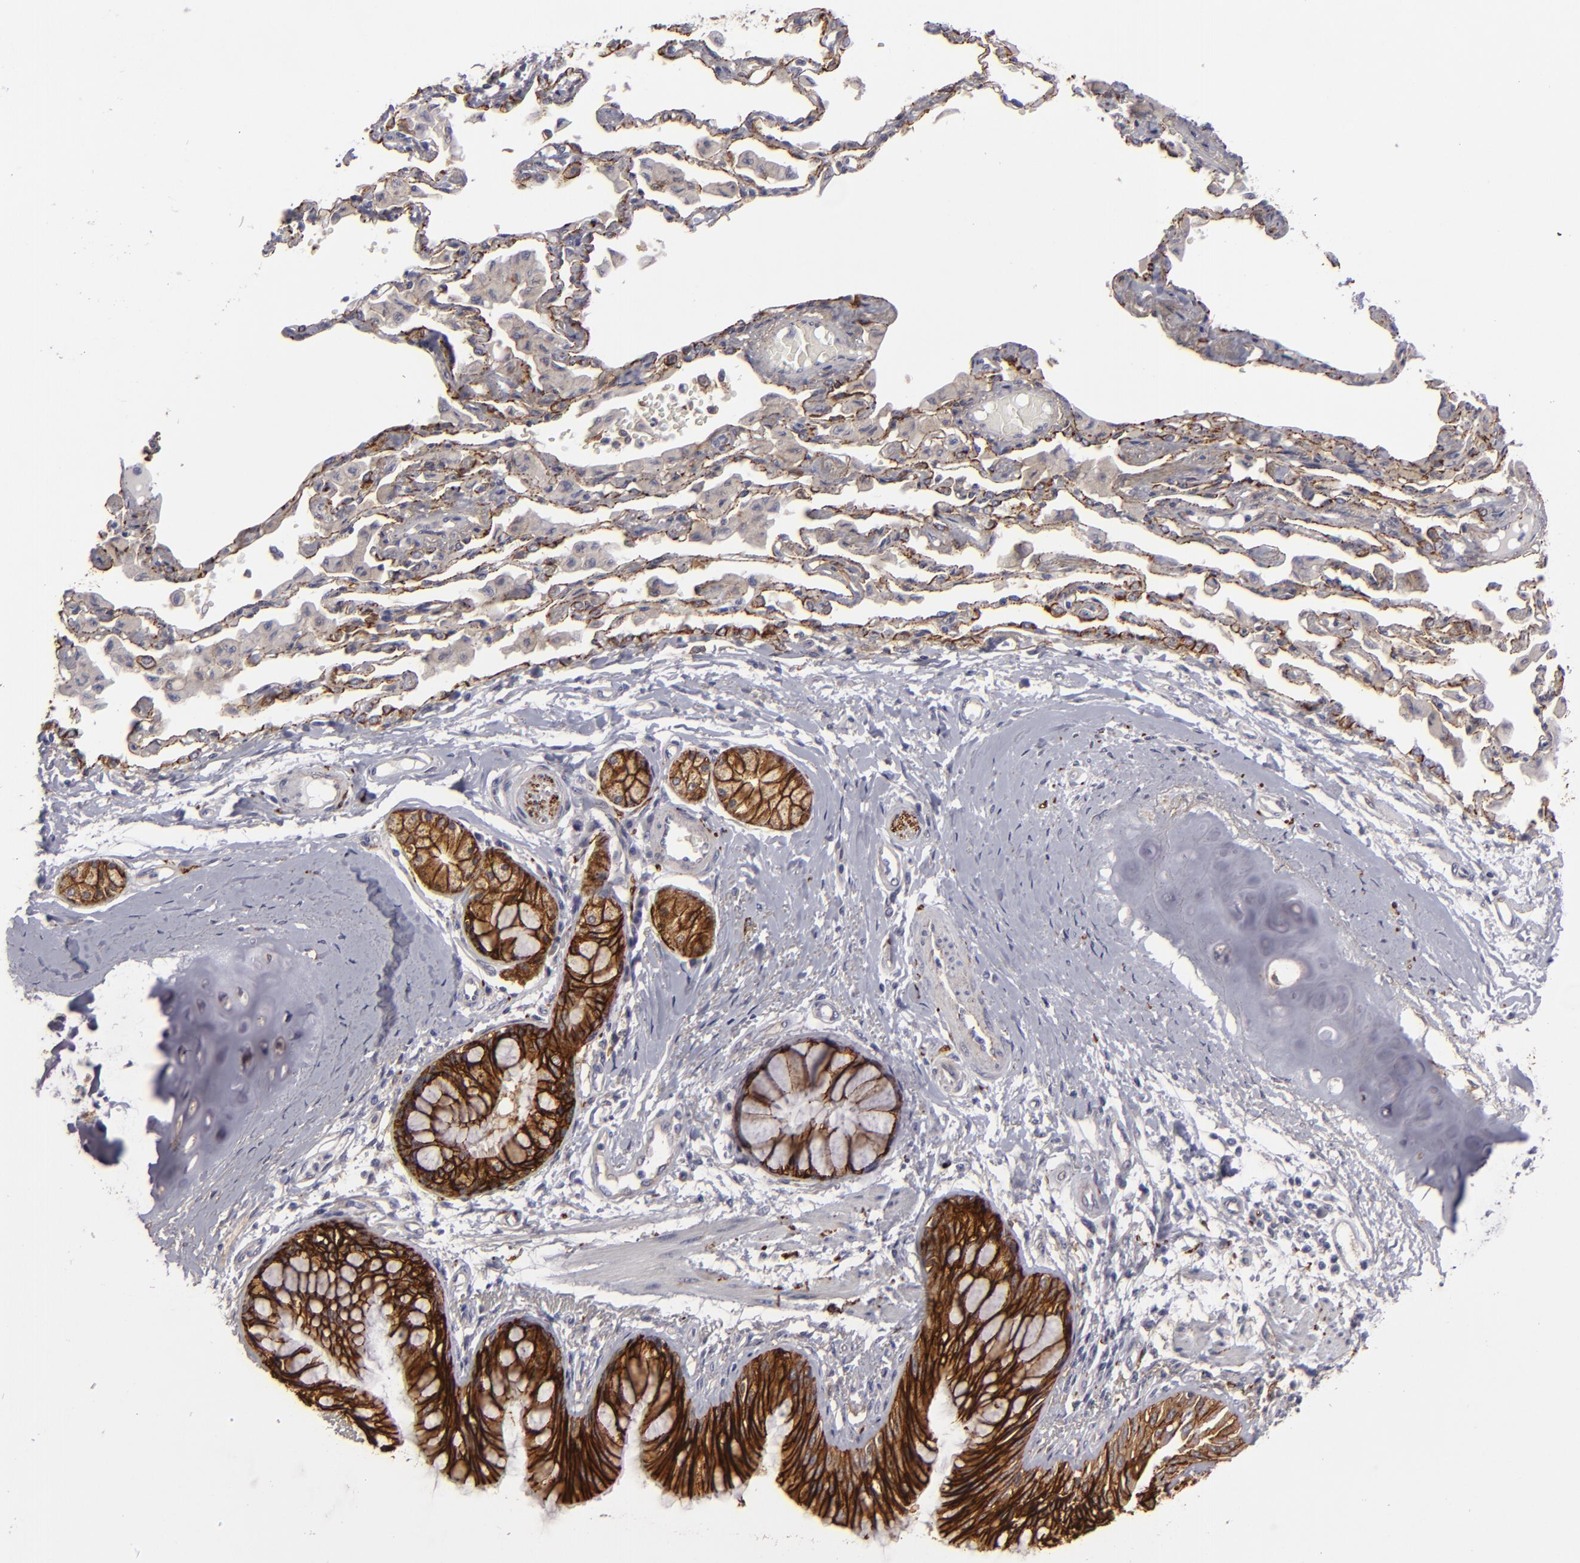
{"staining": {"intensity": "strong", "quantity": ">75%", "location": "cytoplasmic/membranous"}, "tissue": "bronchus", "cell_type": "Respiratory epithelial cells", "image_type": "normal", "snomed": [{"axis": "morphology", "description": "Normal tissue, NOS"}, {"axis": "topography", "description": "Cartilage tissue"}, {"axis": "topography", "description": "Bronchus"}, {"axis": "topography", "description": "Lung"}, {"axis": "topography", "description": "Peripheral nerve tissue"}], "caption": "Immunohistochemical staining of benign human bronchus demonstrates high levels of strong cytoplasmic/membranous expression in about >75% of respiratory epithelial cells. (Brightfield microscopy of DAB IHC at high magnification).", "gene": "ALCAM", "patient": {"sex": "female", "age": 49}}